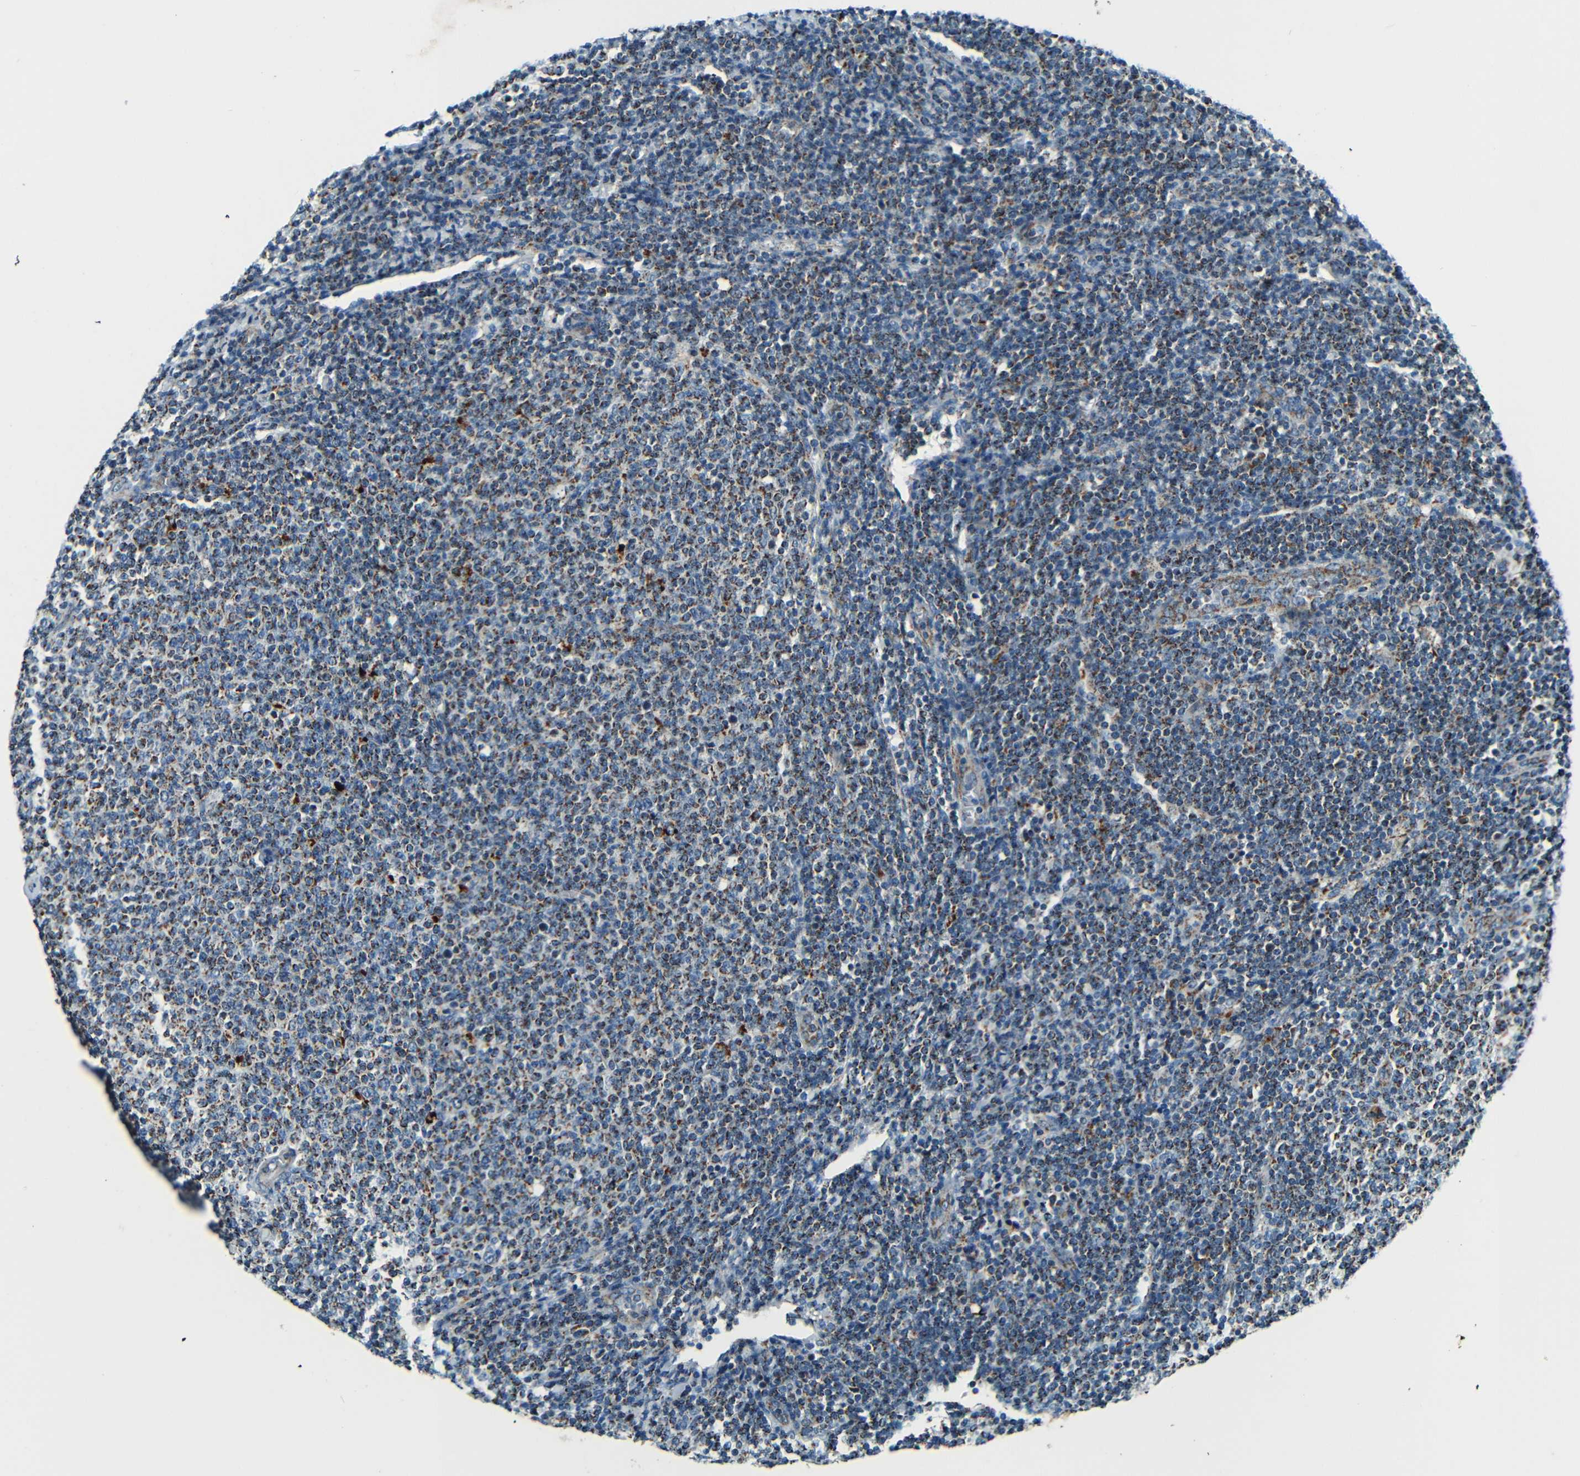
{"staining": {"intensity": "moderate", "quantity": "25%-75%", "location": "cytoplasmic/membranous"}, "tissue": "lymphoma", "cell_type": "Tumor cells", "image_type": "cancer", "snomed": [{"axis": "morphology", "description": "Malignant lymphoma, non-Hodgkin's type, Low grade"}, {"axis": "topography", "description": "Lymph node"}], "caption": "Immunohistochemistry of malignant lymphoma, non-Hodgkin's type (low-grade) exhibits medium levels of moderate cytoplasmic/membranous positivity in approximately 25%-75% of tumor cells.", "gene": "WSCD2", "patient": {"sex": "male", "age": 66}}